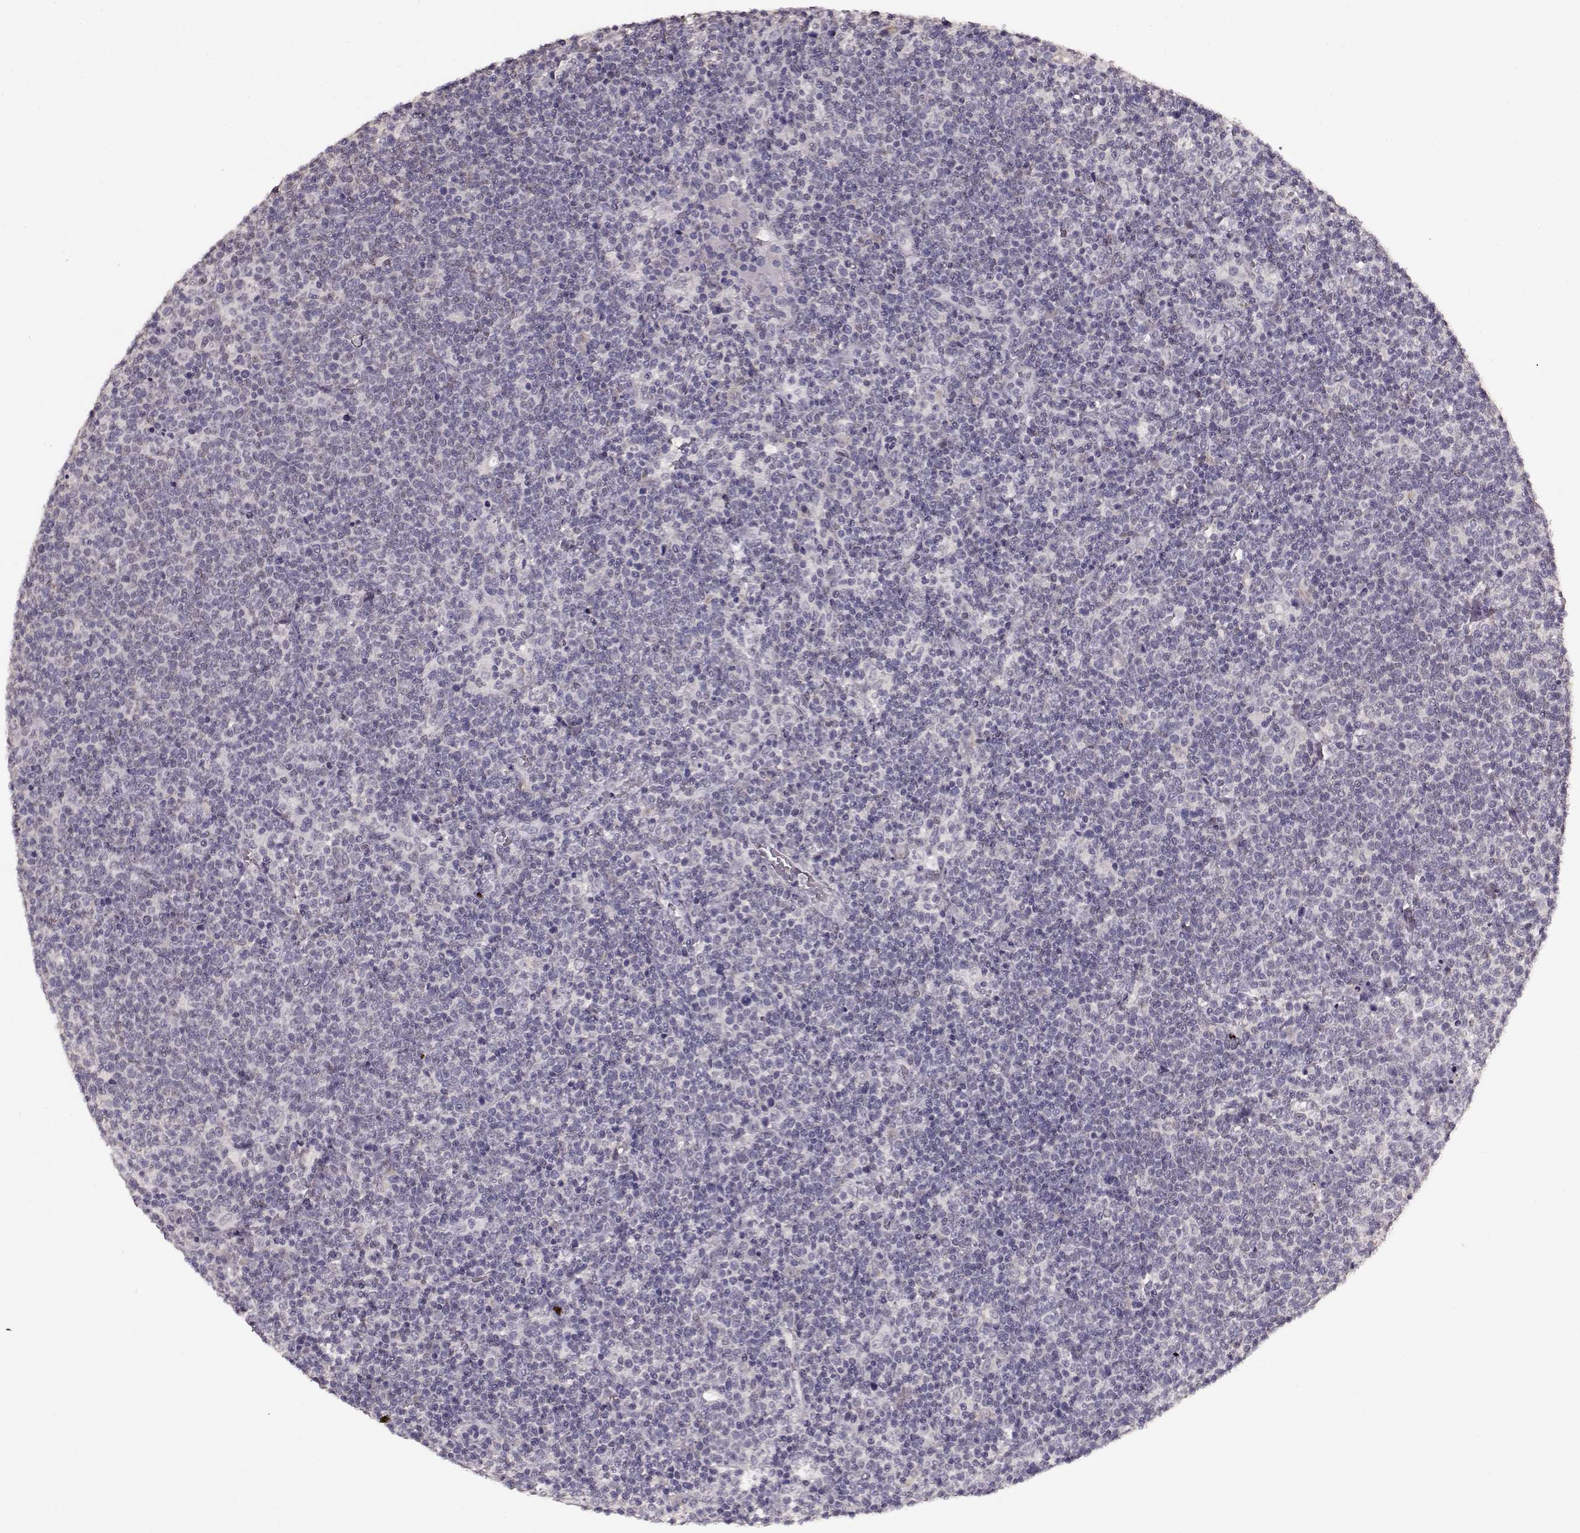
{"staining": {"intensity": "negative", "quantity": "none", "location": "none"}, "tissue": "lymphoma", "cell_type": "Tumor cells", "image_type": "cancer", "snomed": [{"axis": "morphology", "description": "Malignant lymphoma, non-Hodgkin's type, High grade"}, {"axis": "topography", "description": "Lymph node"}], "caption": "This photomicrograph is of malignant lymphoma, non-Hodgkin's type (high-grade) stained with immunohistochemistry (IHC) to label a protein in brown with the nuclei are counter-stained blue. There is no staining in tumor cells.", "gene": "RP1L1", "patient": {"sex": "male", "age": 61}}